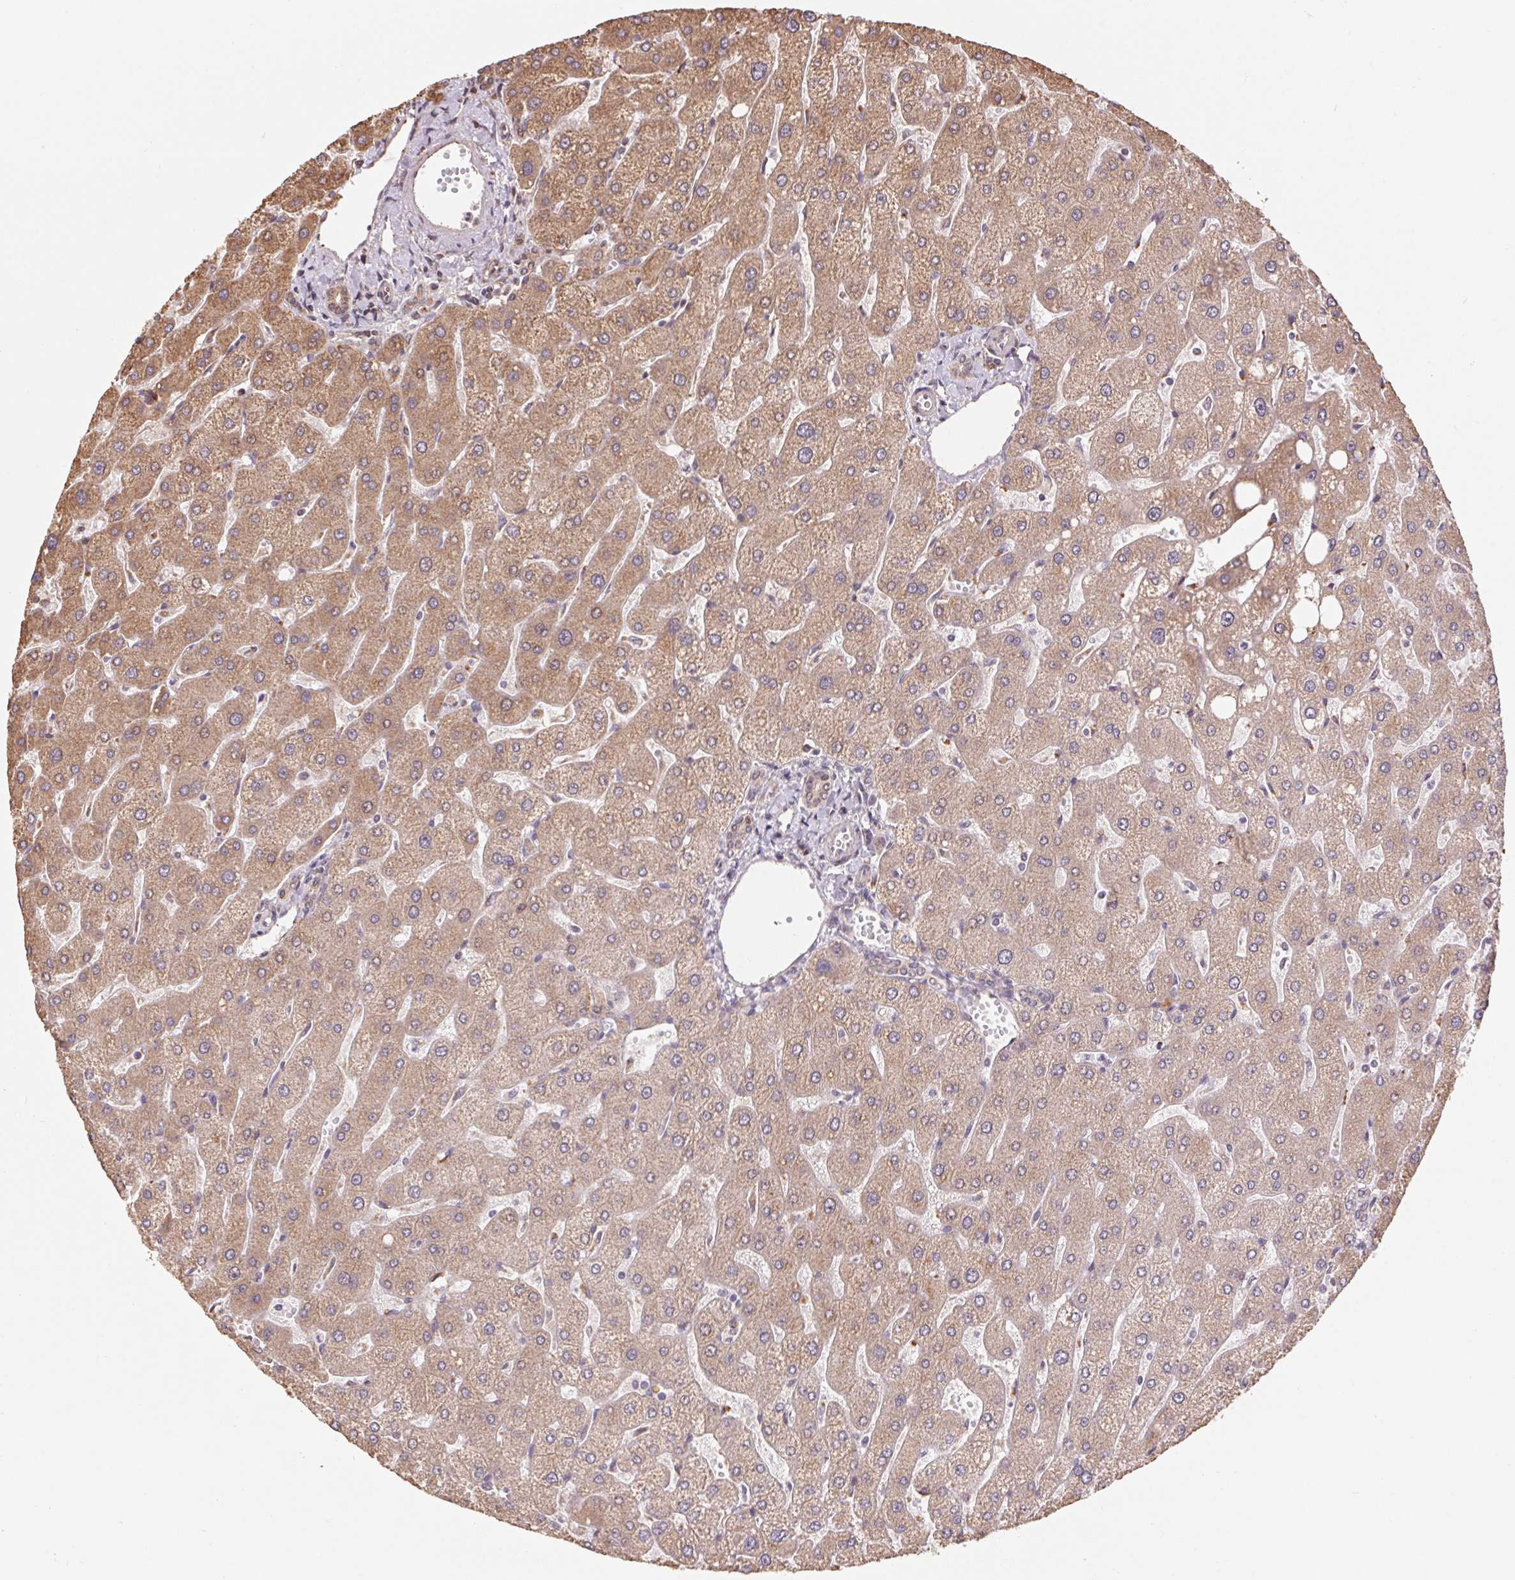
{"staining": {"intensity": "weak", "quantity": ">75%", "location": "cytoplasmic/membranous"}, "tissue": "liver", "cell_type": "Cholangiocytes", "image_type": "normal", "snomed": [{"axis": "morphology", "description": "Normal tissue, NOS"}, {"axis": "topography", "description": "Liver"}], "caption": "Immunohistochemistry (IHC) of normal liver shows low levels of weak cytoplasmic/membranous expression in approximately >75% of cholangiocytes.", "gene": "PDHA1", "patient": {"sex": "male", "age": 67}}